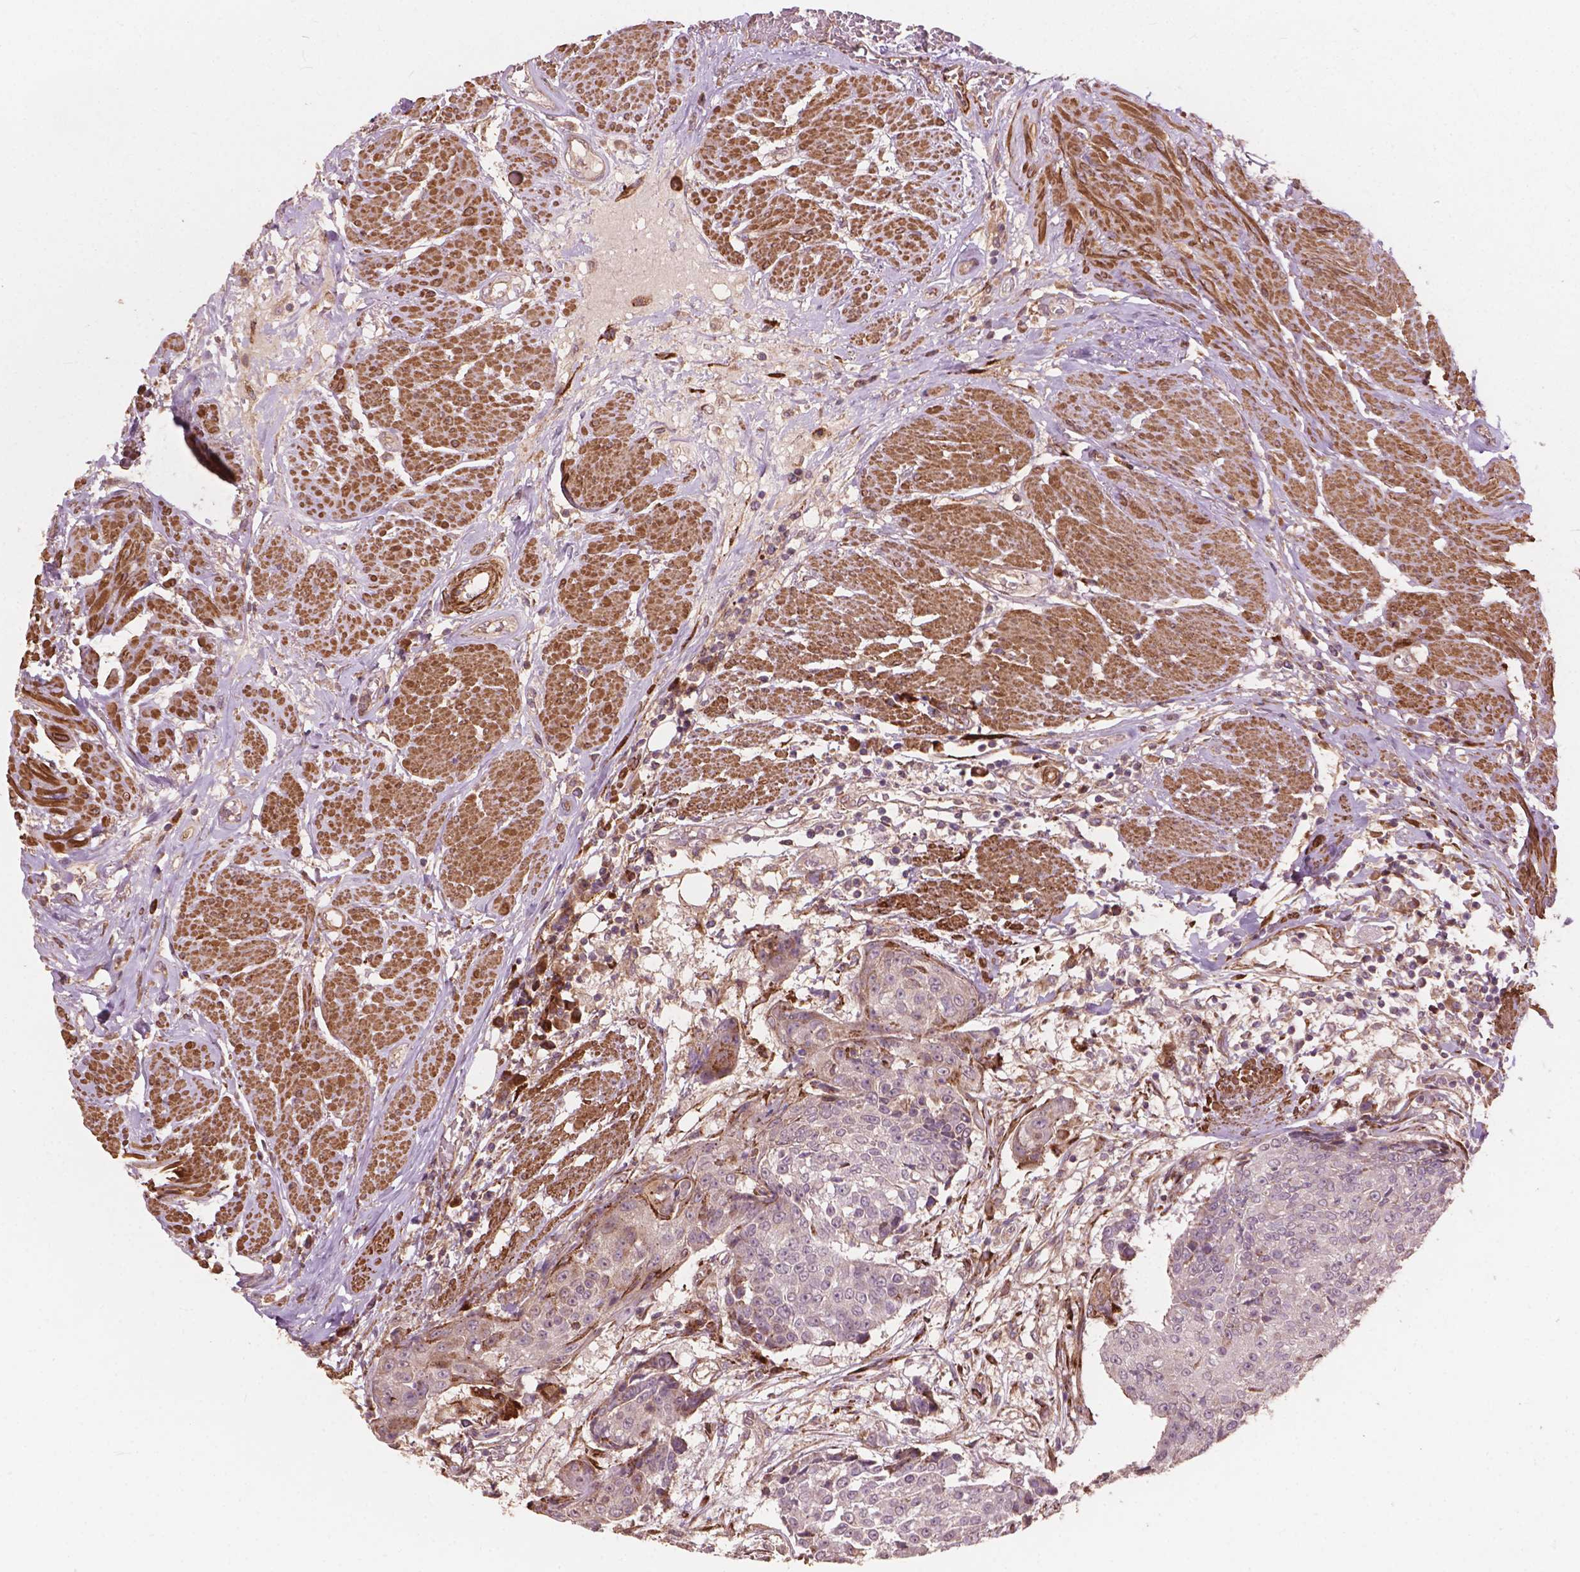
{"staining": {"intensity": "negative", "quantity": "none", "location": "none"}, "tissue": "urothelial cancer", "cell_type": "Tumor cells", "image_type": "cancer", "snomed": [{"axis": "morphology", "description": "Urothelial carcinoma, High grade"}, {"axis": "topography", "description": "Urinary bladder"}], "caption": "This is an IHC micrograph of human urothelial cancer. There is no staining in tumor cells.", "gene": "FNIP1", "patient": {"sex": "female", "age": 63}}